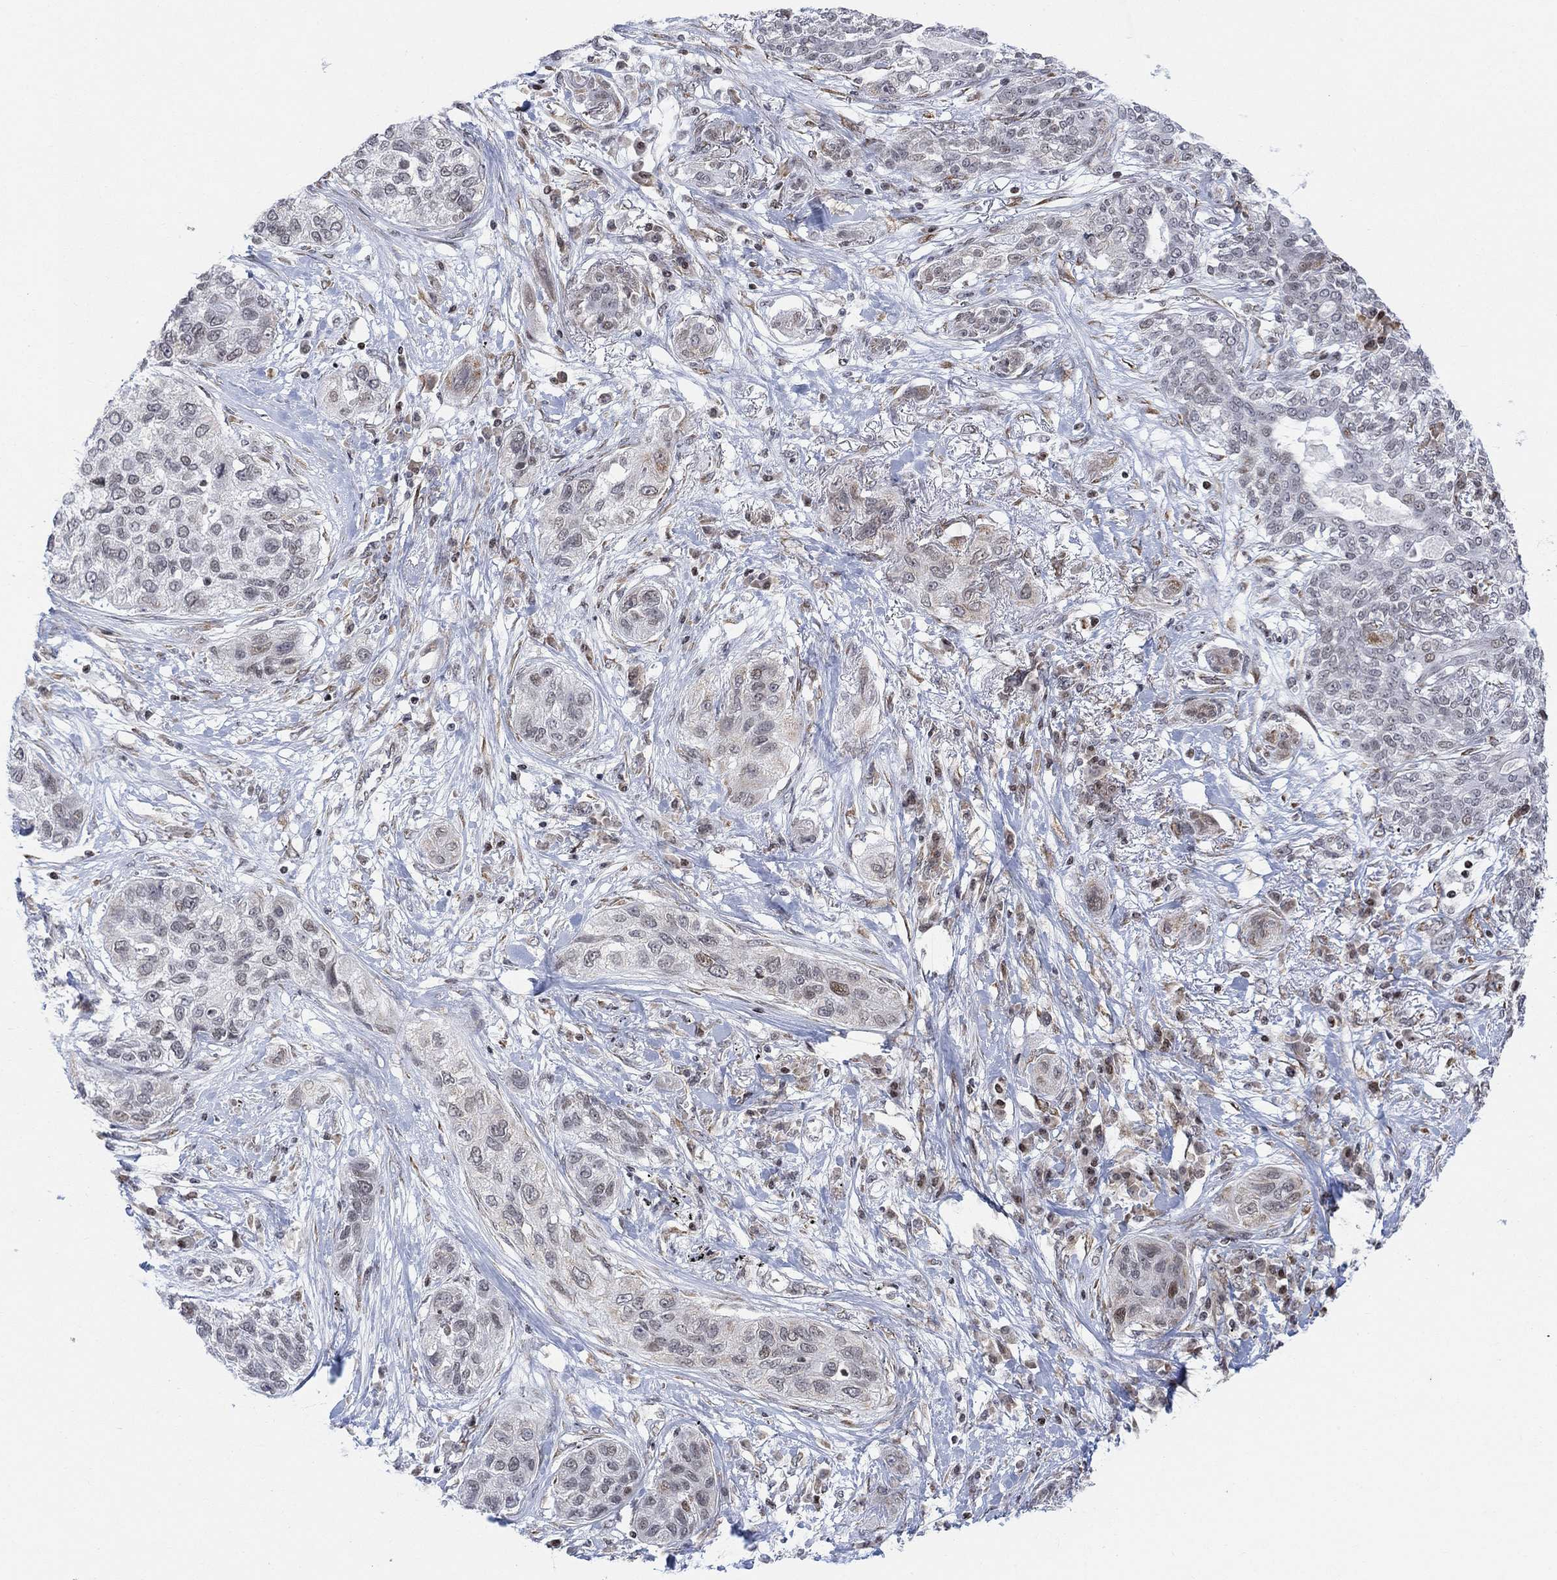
{"staining": {"intensity": "weak", "quantity": "<25%", "location": "nuclear"}, "tissue": "lung cancer", "cell_type": "Tumor cells", "image_type": "cancer", "snomed": [{"axis": "morphology", "description": "Squamous cell carcinoma, NOS"}, {"axis": "topography", "description": "Lung"}], "caption": "Immunohistochemistry (IHC) micrograph of neoplastic tissue: lung cancer stained with DAB reveals no significant protein positivity in tumor cells.", "gene": "ABHD14A", "patient": {"sex": "female", "age": 70}}